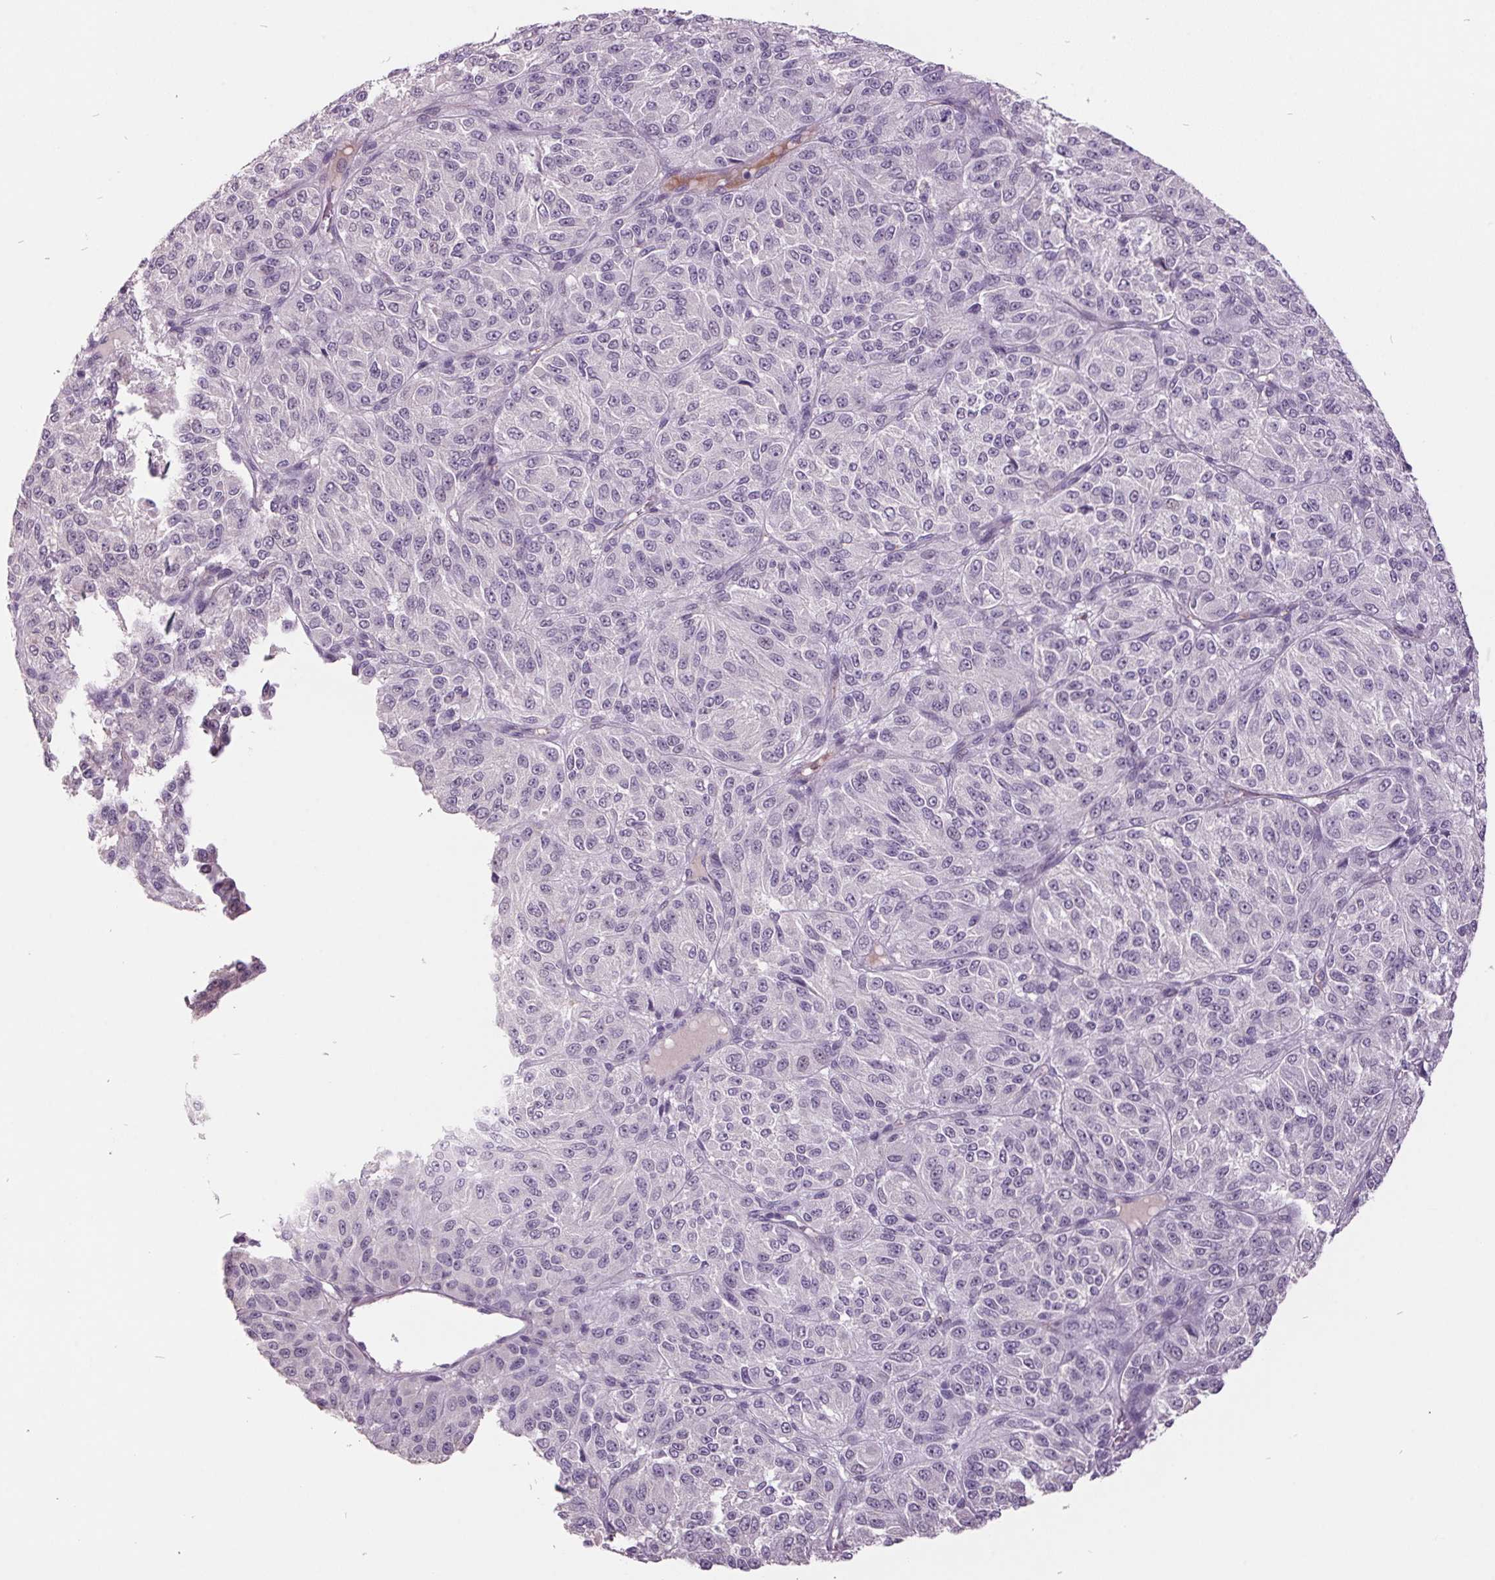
{"staining": {"intensity": "negative", "quantity": "none", "location": "none"}, "tissue": "melanoma", "cell_type": "Tumor cells", "image_type": "cancer", "snomed": [{"axis": "morphology", "description": "Malignant melanoma, Metastatic site"}, {"axis": "topography", "description": "Brain"}], "caption": "Immunohistochemical staining of malignant melanoma (metastatic site) shows no significant staining in tumor cells.", "gene": "C2orf16", "patient": {"sex": "female", "age": 56}}